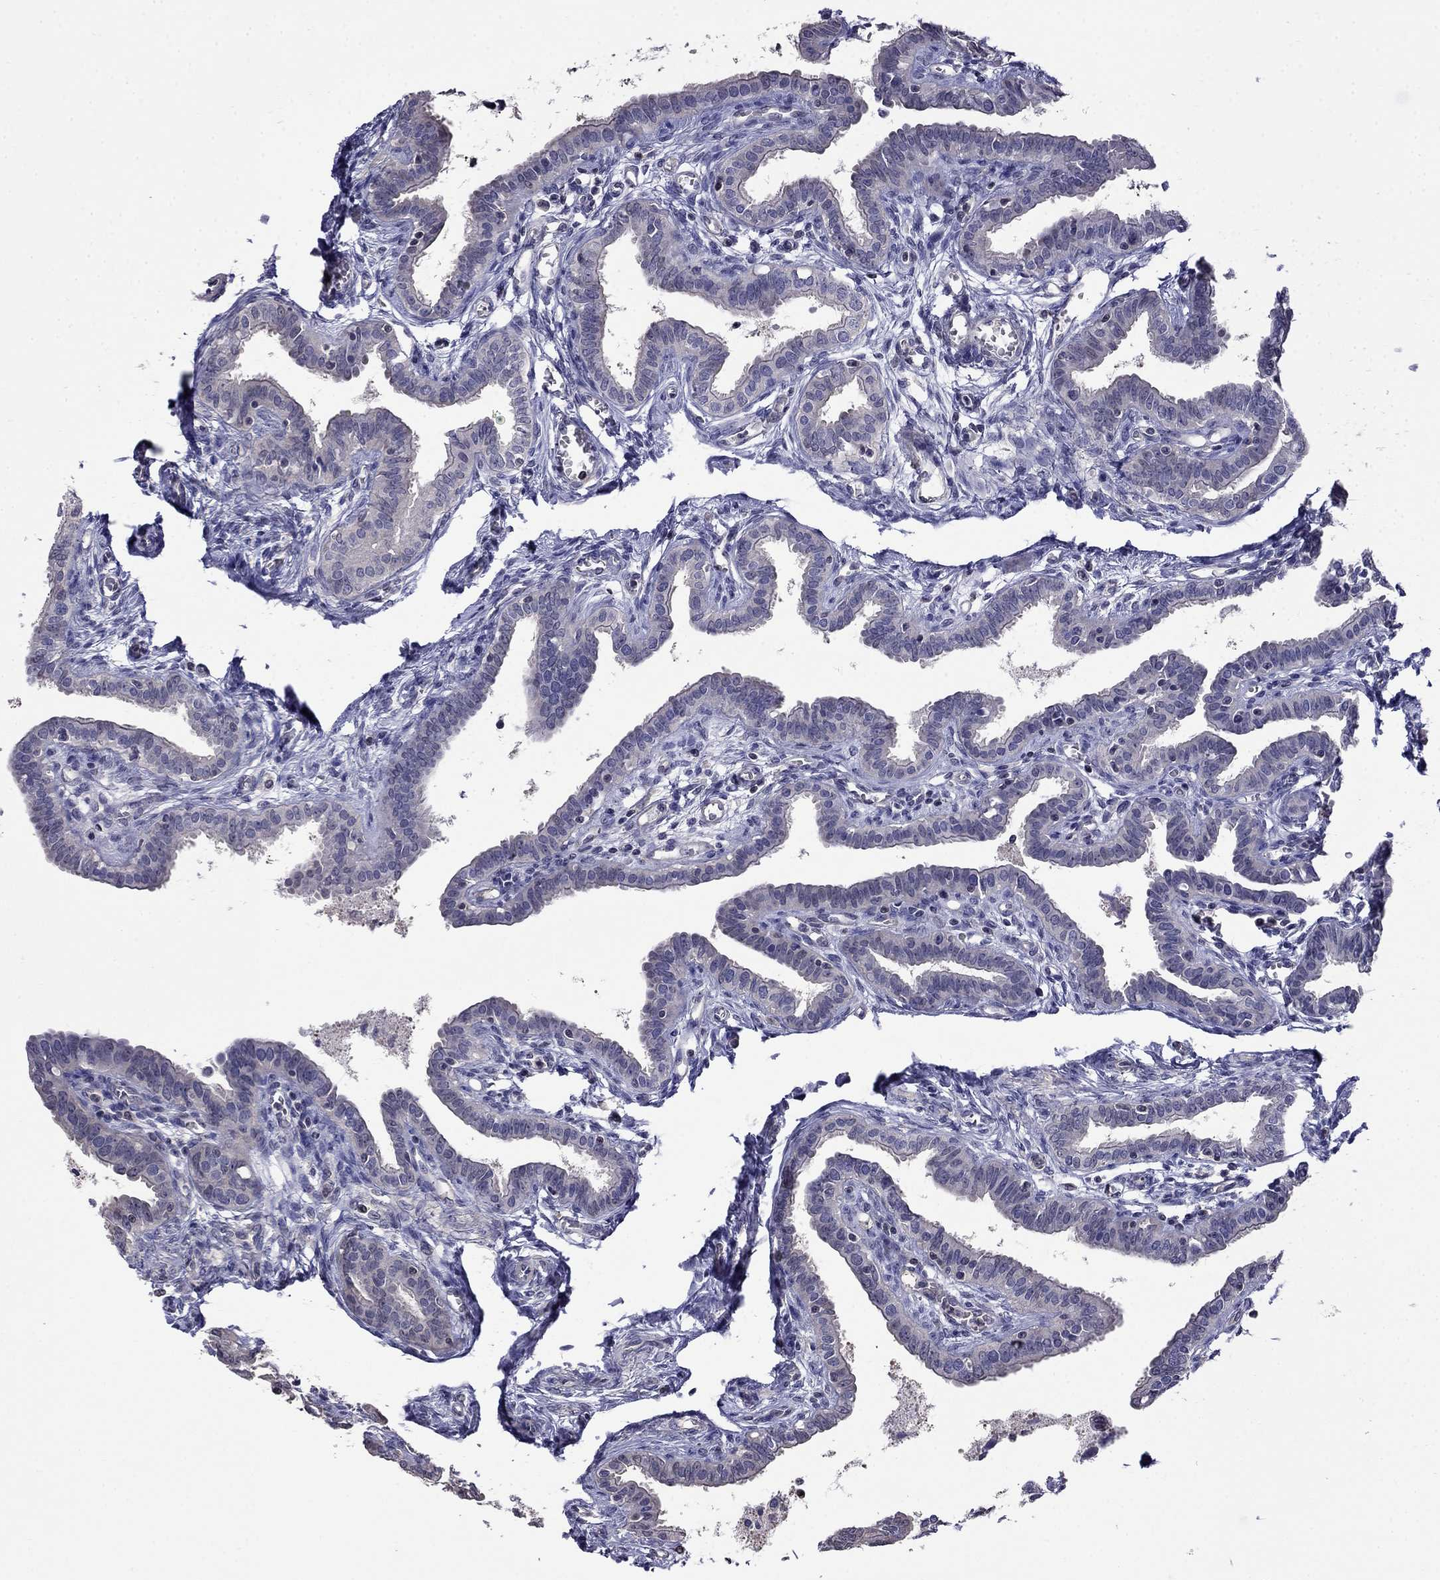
{"staining": {"intensity": "negative", "quantity": "none", "location": "none"}, "tissue": "fallopian tube", "cell_type": "Glandular cells", "image_type": "normal", "snomed": [{"axis": "morphology", "description": "Normal tissue, NOS"}, {"axis": "morphology", "description": "Carcinoma, endometroid"}, {"axis": "topography", "description": "Fallopian tube"}, {"axis": "topography", "description": "Ovary"}], "caption": "IHC photomicrograph of unremarkable fallopian tube: human fallopian tube stained with DAB shows no significant protein expression in glandular cells.", "gene": "GUCA1B", "patient": {"sex": "female", "age": 42}}